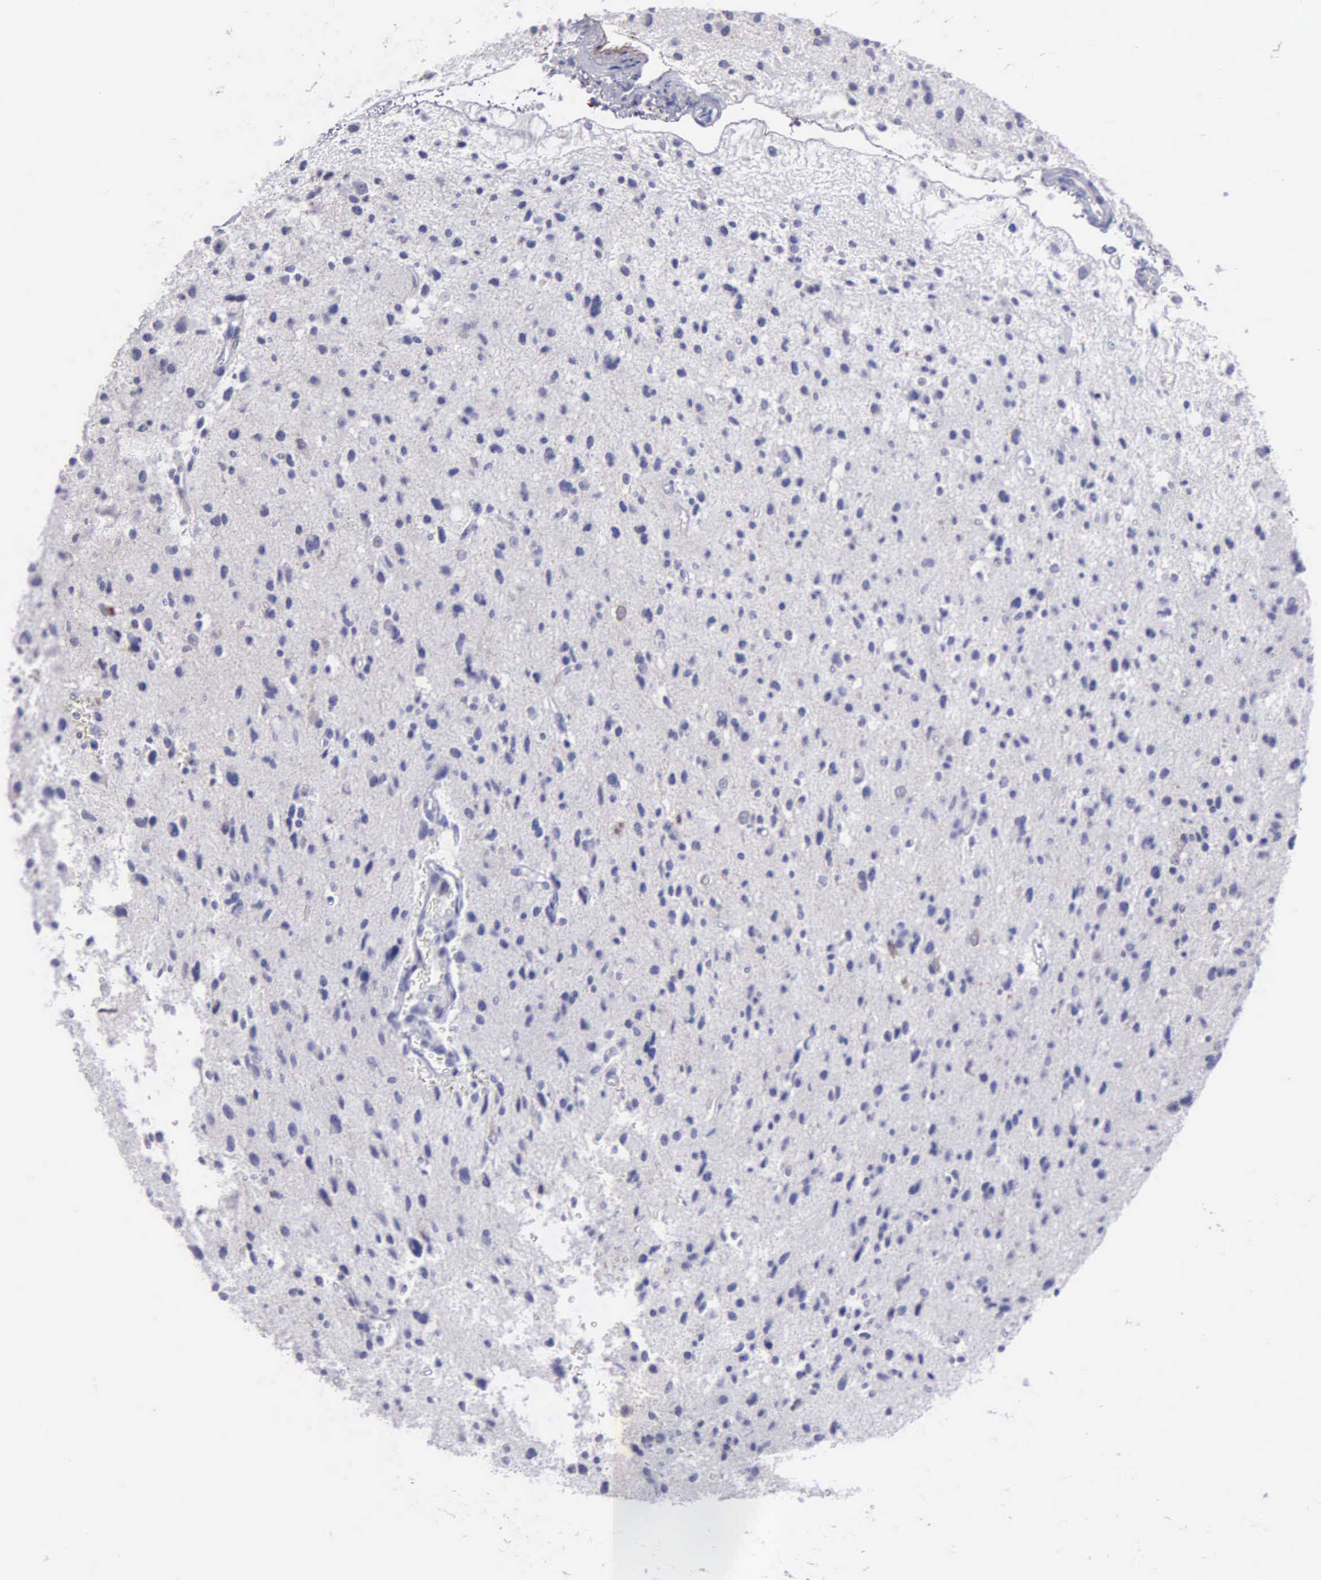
{"staining": {"intensity": "negative", "quantity": "none", "location": "none"}, "tissue": "glioma", "cell_type": "Tumor cells", "image_type": "cancer", "snomed": [{"axis": "morphology", "description": "Glioma, malignant, Low grade"}, {"axis": "topography", "description": "Brain"}], "caption": "Immunohistochemistry histopathology image of malignant low-grade glioma stained for a protein (brown), which shows no staining in tumor cells. The staining is performed using DAB (3,3'-diaminobenzidine) brown chromogen with nuclei counter-stained in using hematoxylin.", "gene": "FBLN5", "patient": {"sex": "female", "age": 46}}